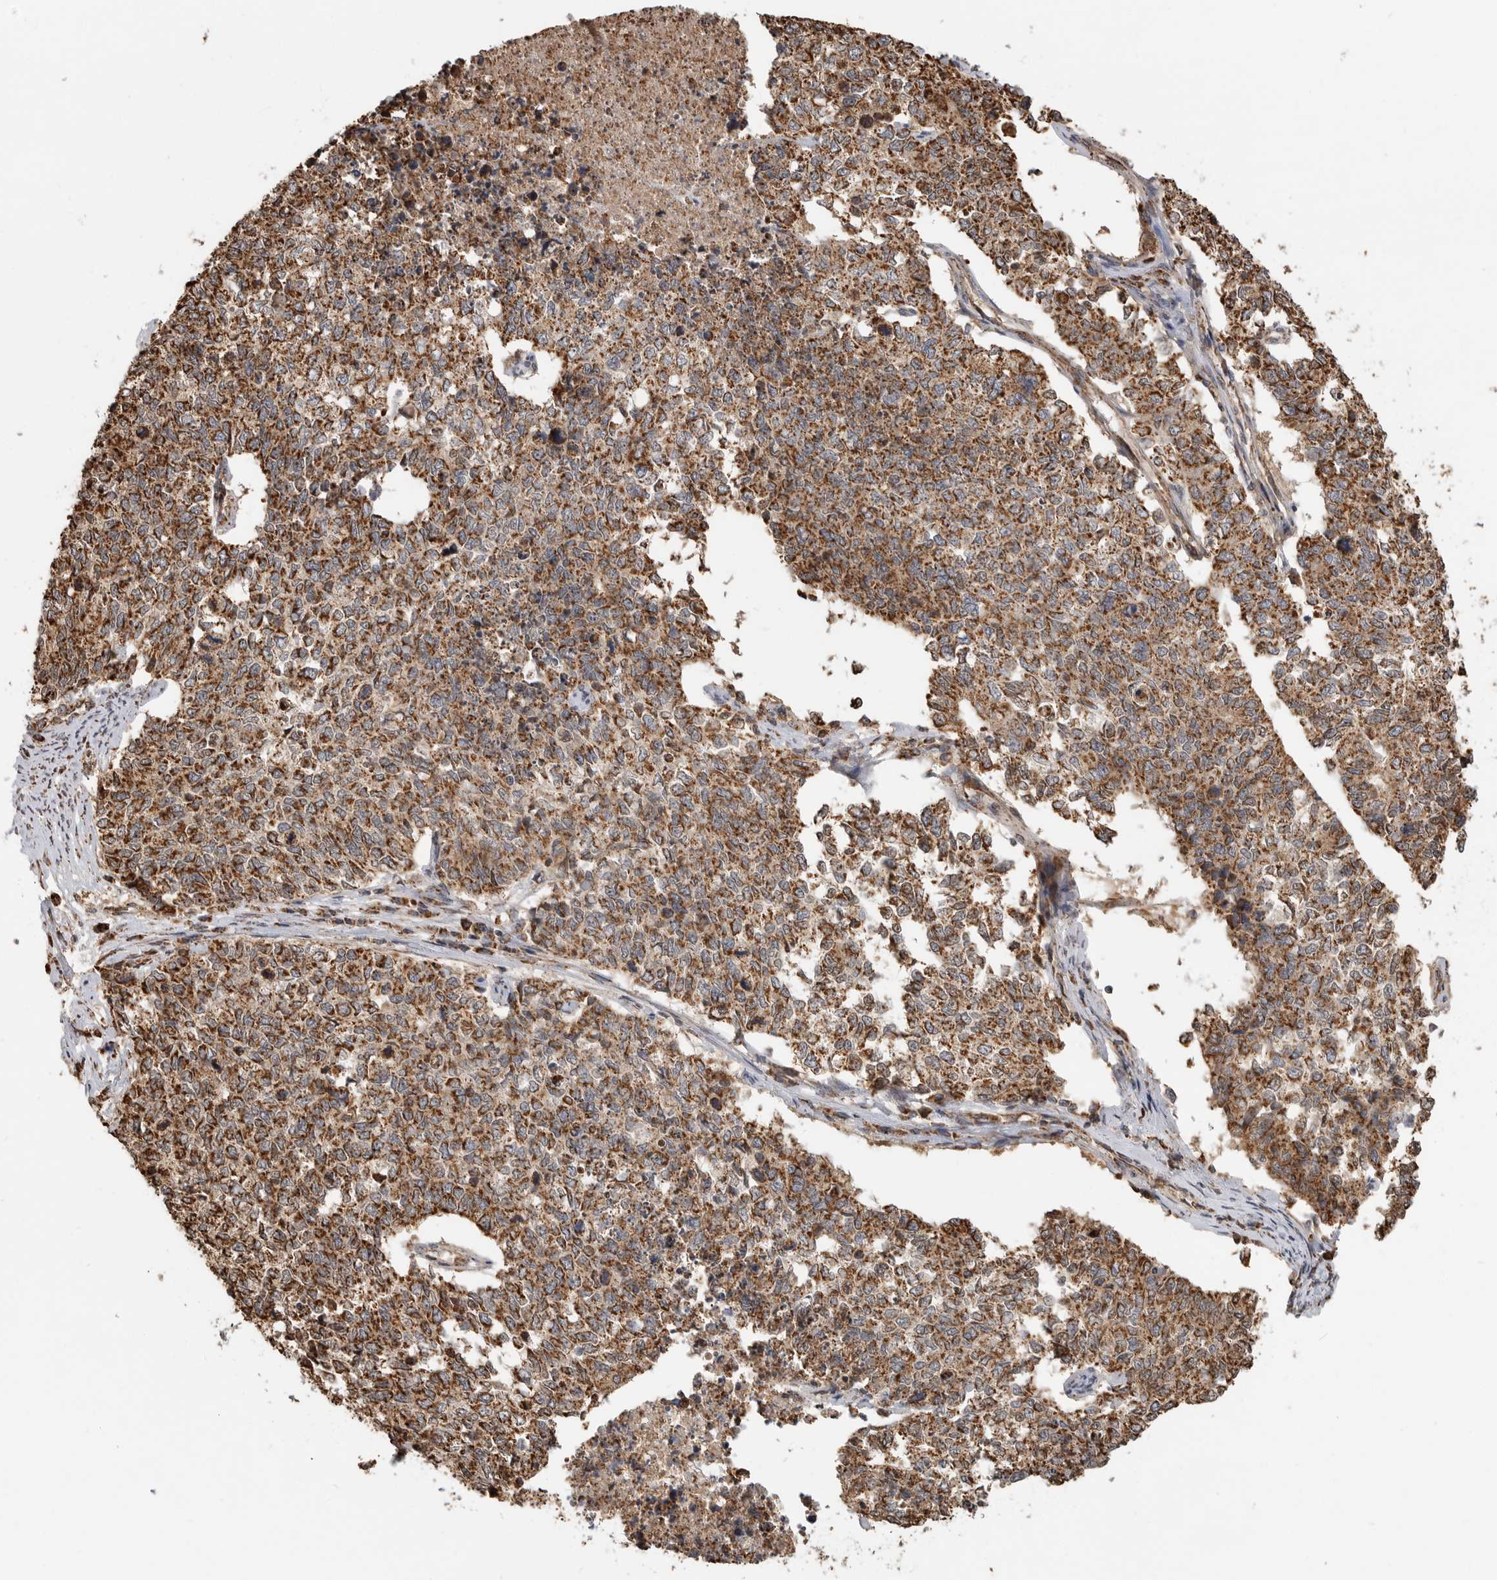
{"staining": {"intensity": "strong", "quantity": ">75%", "location": "cytoplasmic/membranous"}, "tissue": "cervical cancer", "cell_type": "Tumor cells", "image_type": "cancer", "snomed": [{"axis": "morphology", "description": "Squamous cell carcinoma, NOS"}, {"axis": "topography", "description": "Cervix"}], "caption": "Human squamous cell carcinoma (cervical) stained with a protein marker reveals strong staining in tumor cells.", "gene": "GCNT2", "patient": {"sex": "female", "age": 63}}